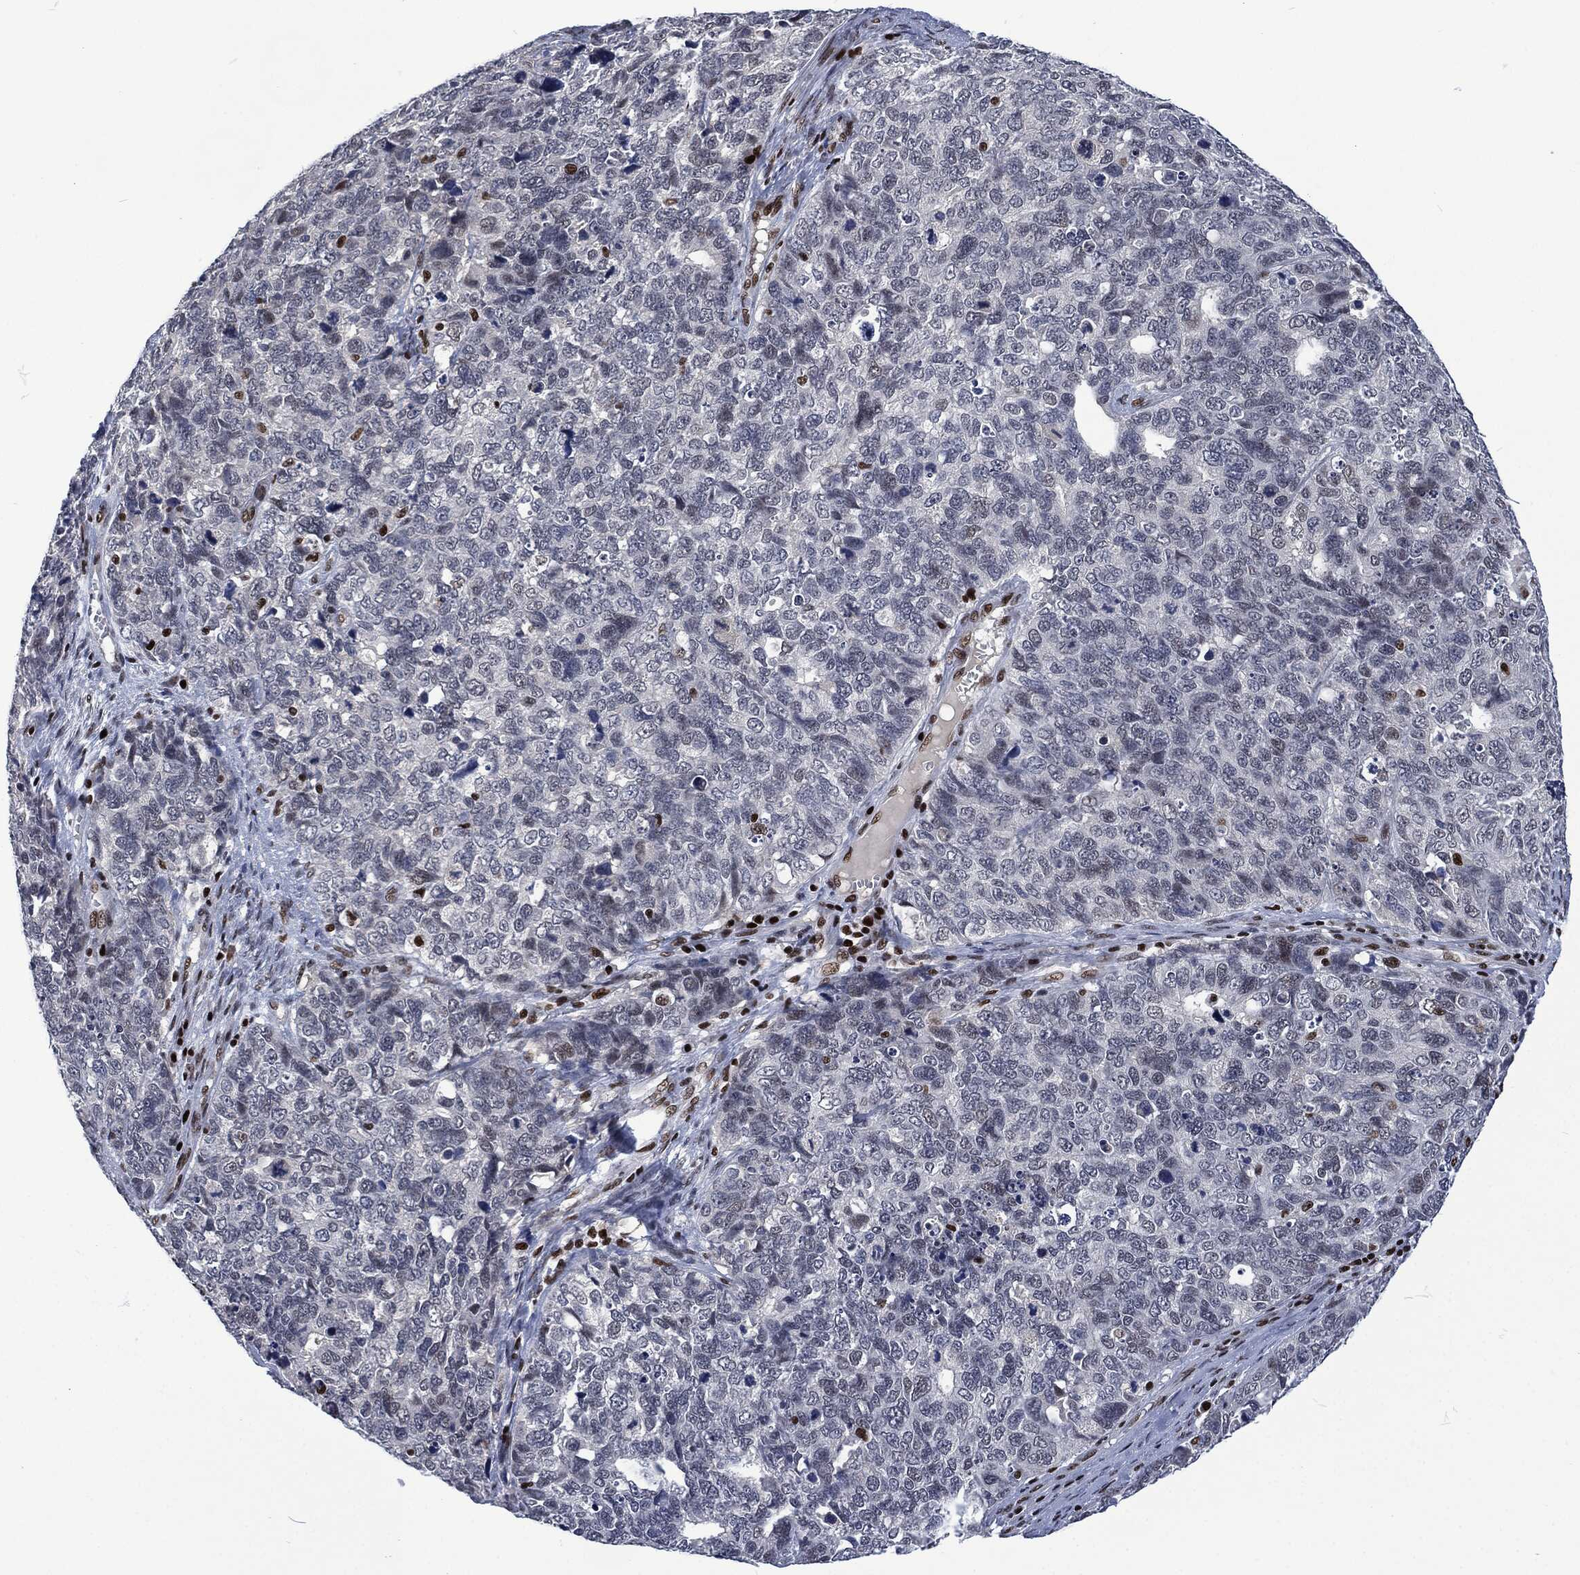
{"staining": {"intensity": "moderate", "quantity": "<25%", "location": "nuclear"}, "tissue": "cervical cancer", "cell_type": "Tumor cells", "image_type": "cancer", "snomed": [{"axis": "morphology", "description": "Squamous cell carcinoma, NOS"}, {"axis": "topography", "description": "Cervix"}], "caption": "Immunohistochemistry (IHC) photomicrograph of squamous cell carcinoma (cervical) stained for a protein (brown), which reveals low levels of moderate nuclear expression in about <25% of tumor cells.", "gene": "DCPS", "patient": {"sex": "female", "age": 63}}